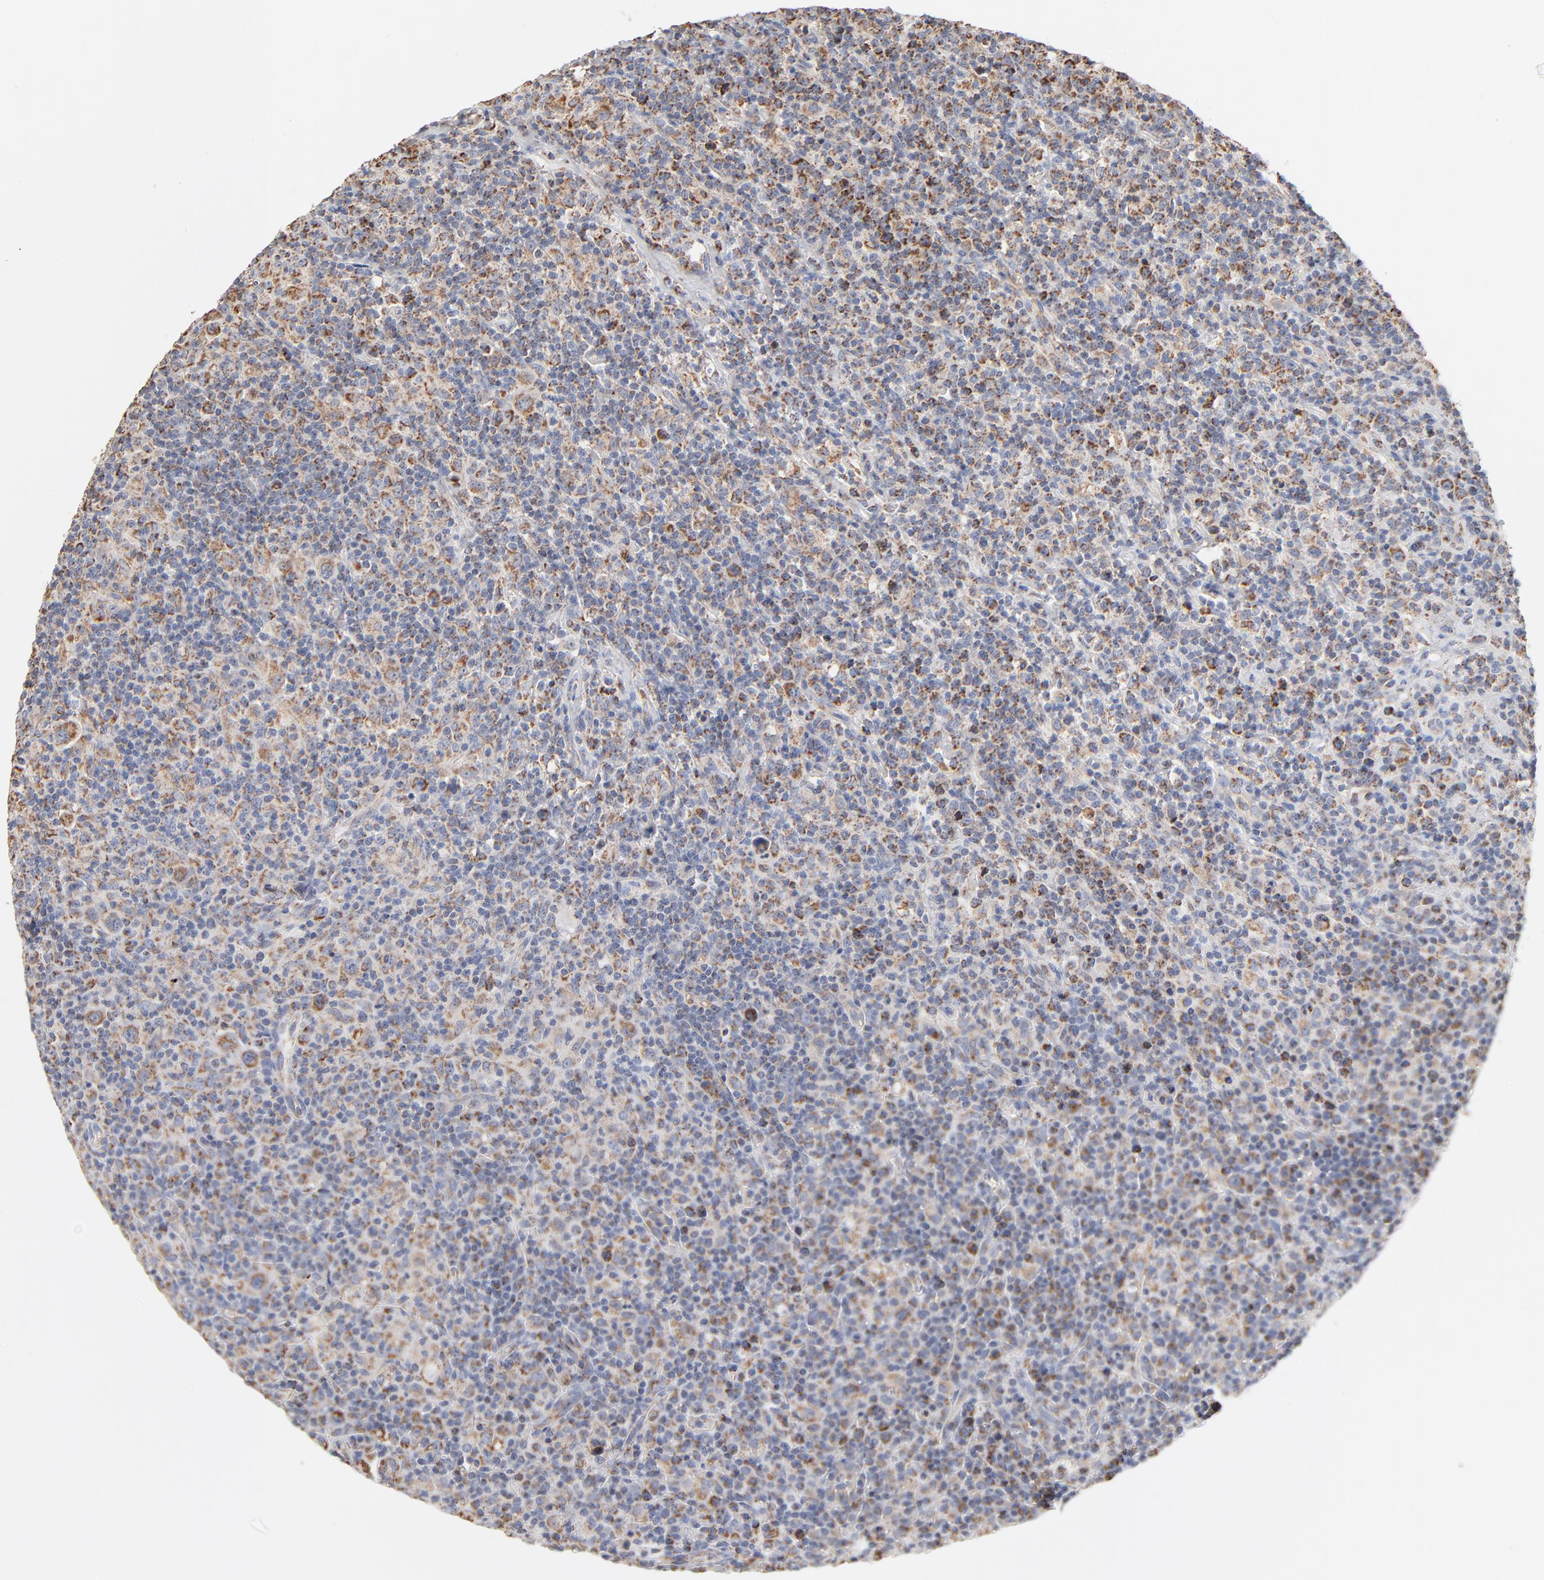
{"staining": {"intensity": "moderate", "quantity": "25%-75%", "location": "cytoplasmic/membranous"}, "tissue": "lymphoma", "cell_type": "Tumor cells", "image_type": "cancer", "snomed": [{"axis": "morphology", "description": "Hodgkin's disease, NOS"}, {"axis": "topography", "description": "Lymph node"}], "caption": "This image displays immunohistochemistry (IHC) staining of human lymphoma, with medium moderate cytoplasmic/membranous staining in about 25%-75% of tumor cells.", "gene": "UQCRC1", "patient": {"sex": "male", "age": 65}}